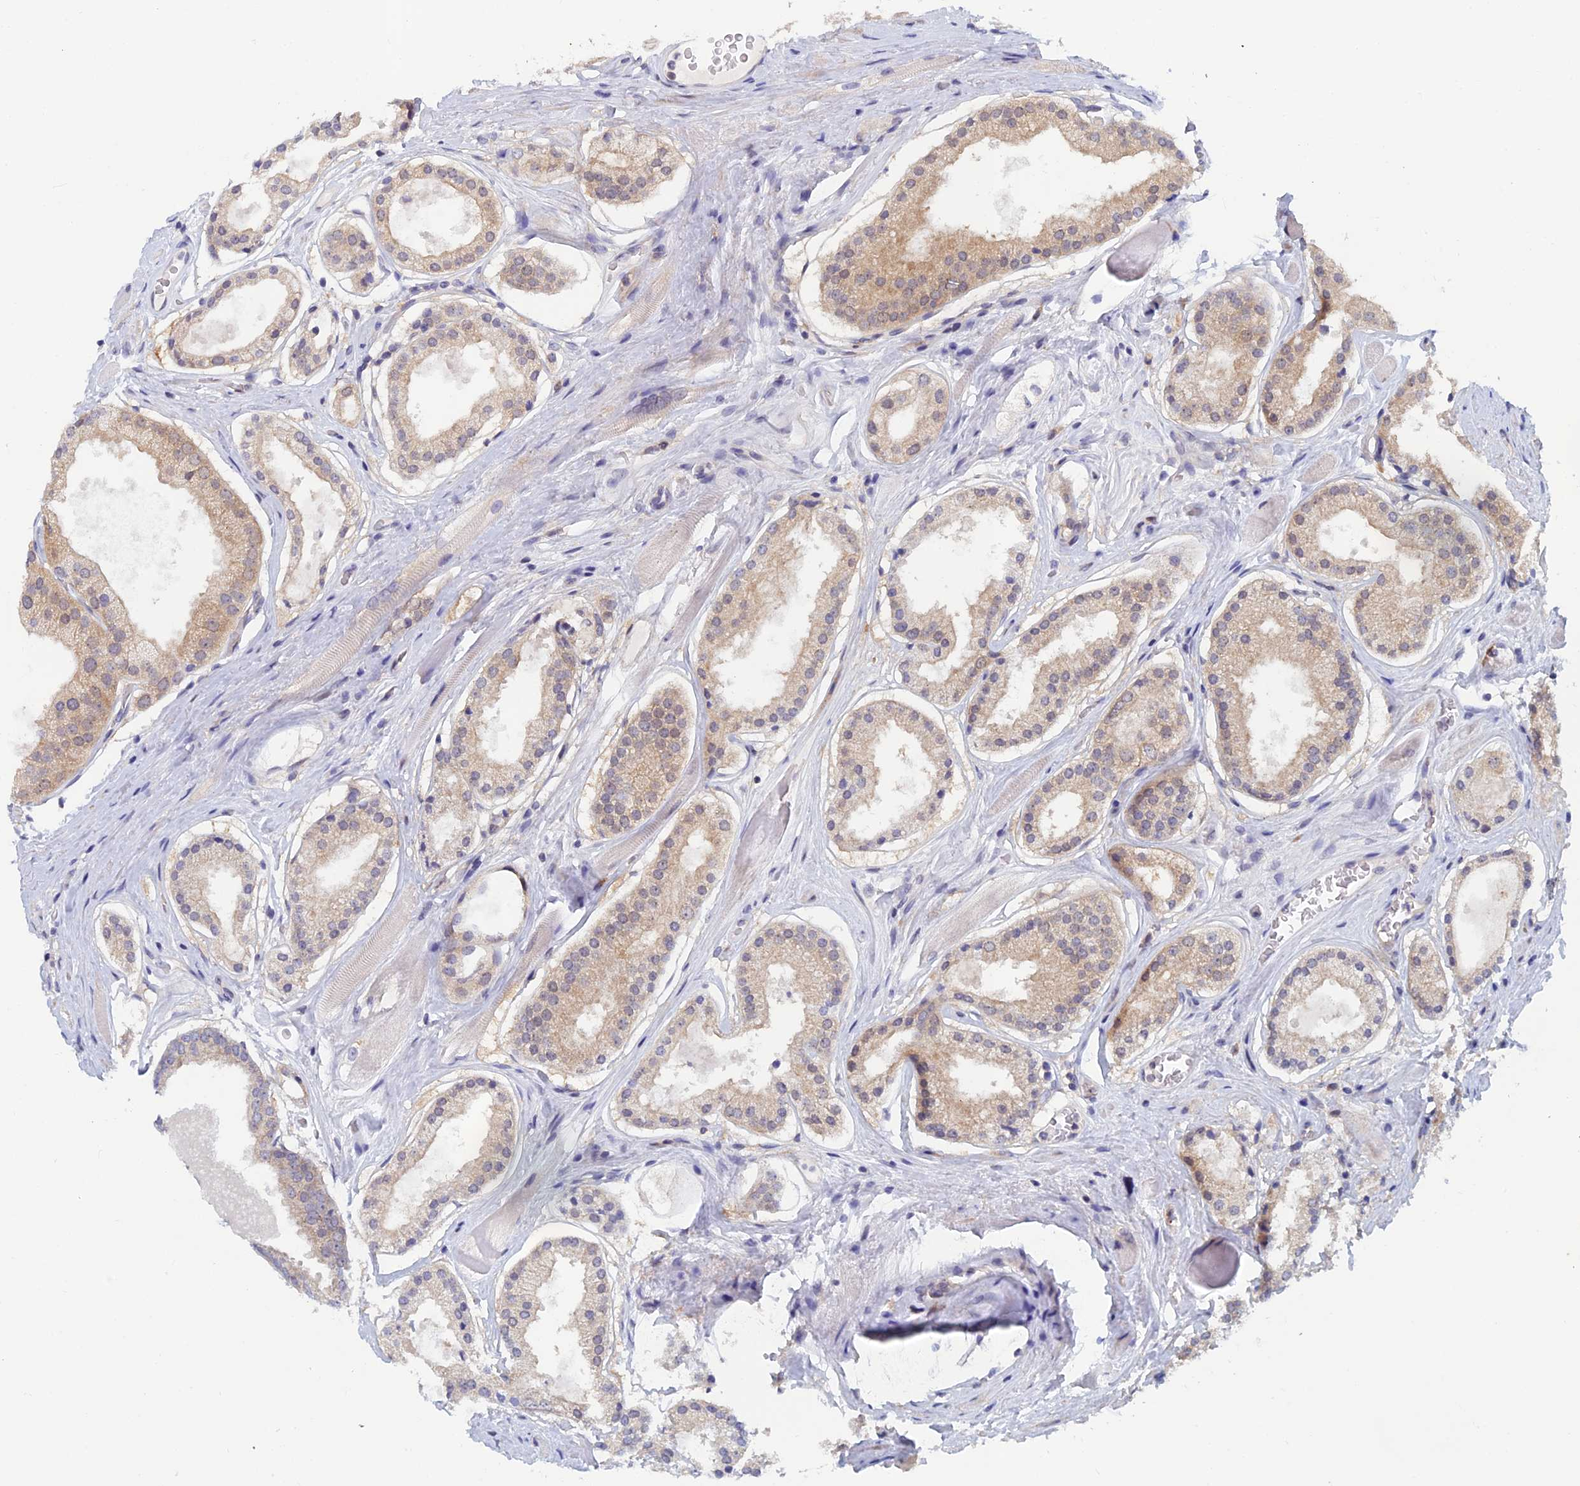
{"staining": {"intensity": "weak", "quantity": "25%-75%", "location": "cytoplasmic/membranous"}, "tissue": "prostate cancer", "cell_type": "Tumor cells", "image_type": "cancer", "snomed": [{"axis": "morphology", "description": "Adenocarcinoma, High grade"}, {"axis": "topography", "description": "Prostate"}], "caption": "Immunohistochemistry (IHC) (DAB (3,3'-diaminobenzidine)) staining of prostate cancer (adenocarcinoma (high-grade)) reveals weak cytoplasmic/membranous protein positivity in approximately 25%-75% of tumor cells.", "gene": "SRA1", "patient": {"sex": "male", "age": 67}}